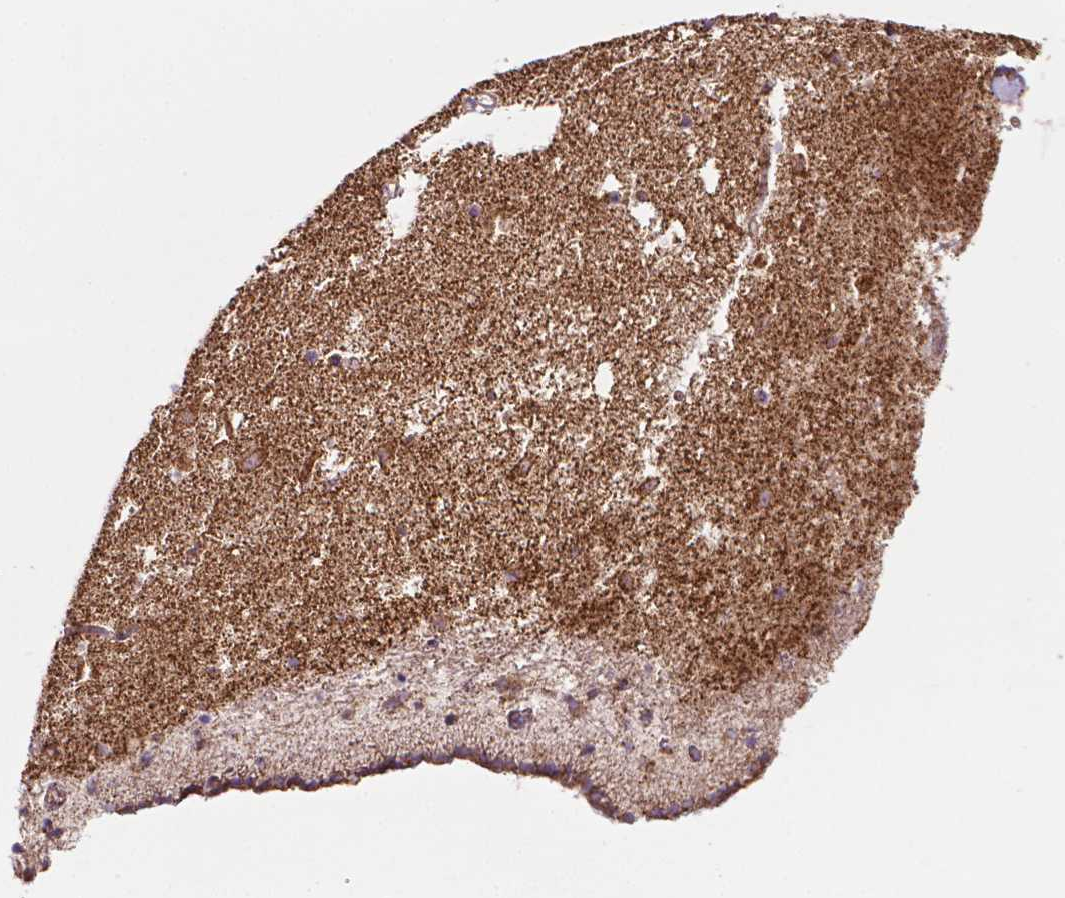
{"staining": {"intensity": "strong", "quantity": ">75%", "location": "cytoplasmic/membranous"}, "tissue": "caudate", "cell_type": "Glial cells", "image_type": "normal", "snomed": [{"axis": "morphology", "description": "Normal tissue, NOS"}, {"axis": "topography", "description": "Lateral ventricle wall"}], "caption": "The immunohistochemical stain shows strong cytoplasmic/membranous positivity in glial cells of normal caudate.", "gene": "ILVBL", "patient": {"sex": "female", "age": 42}}